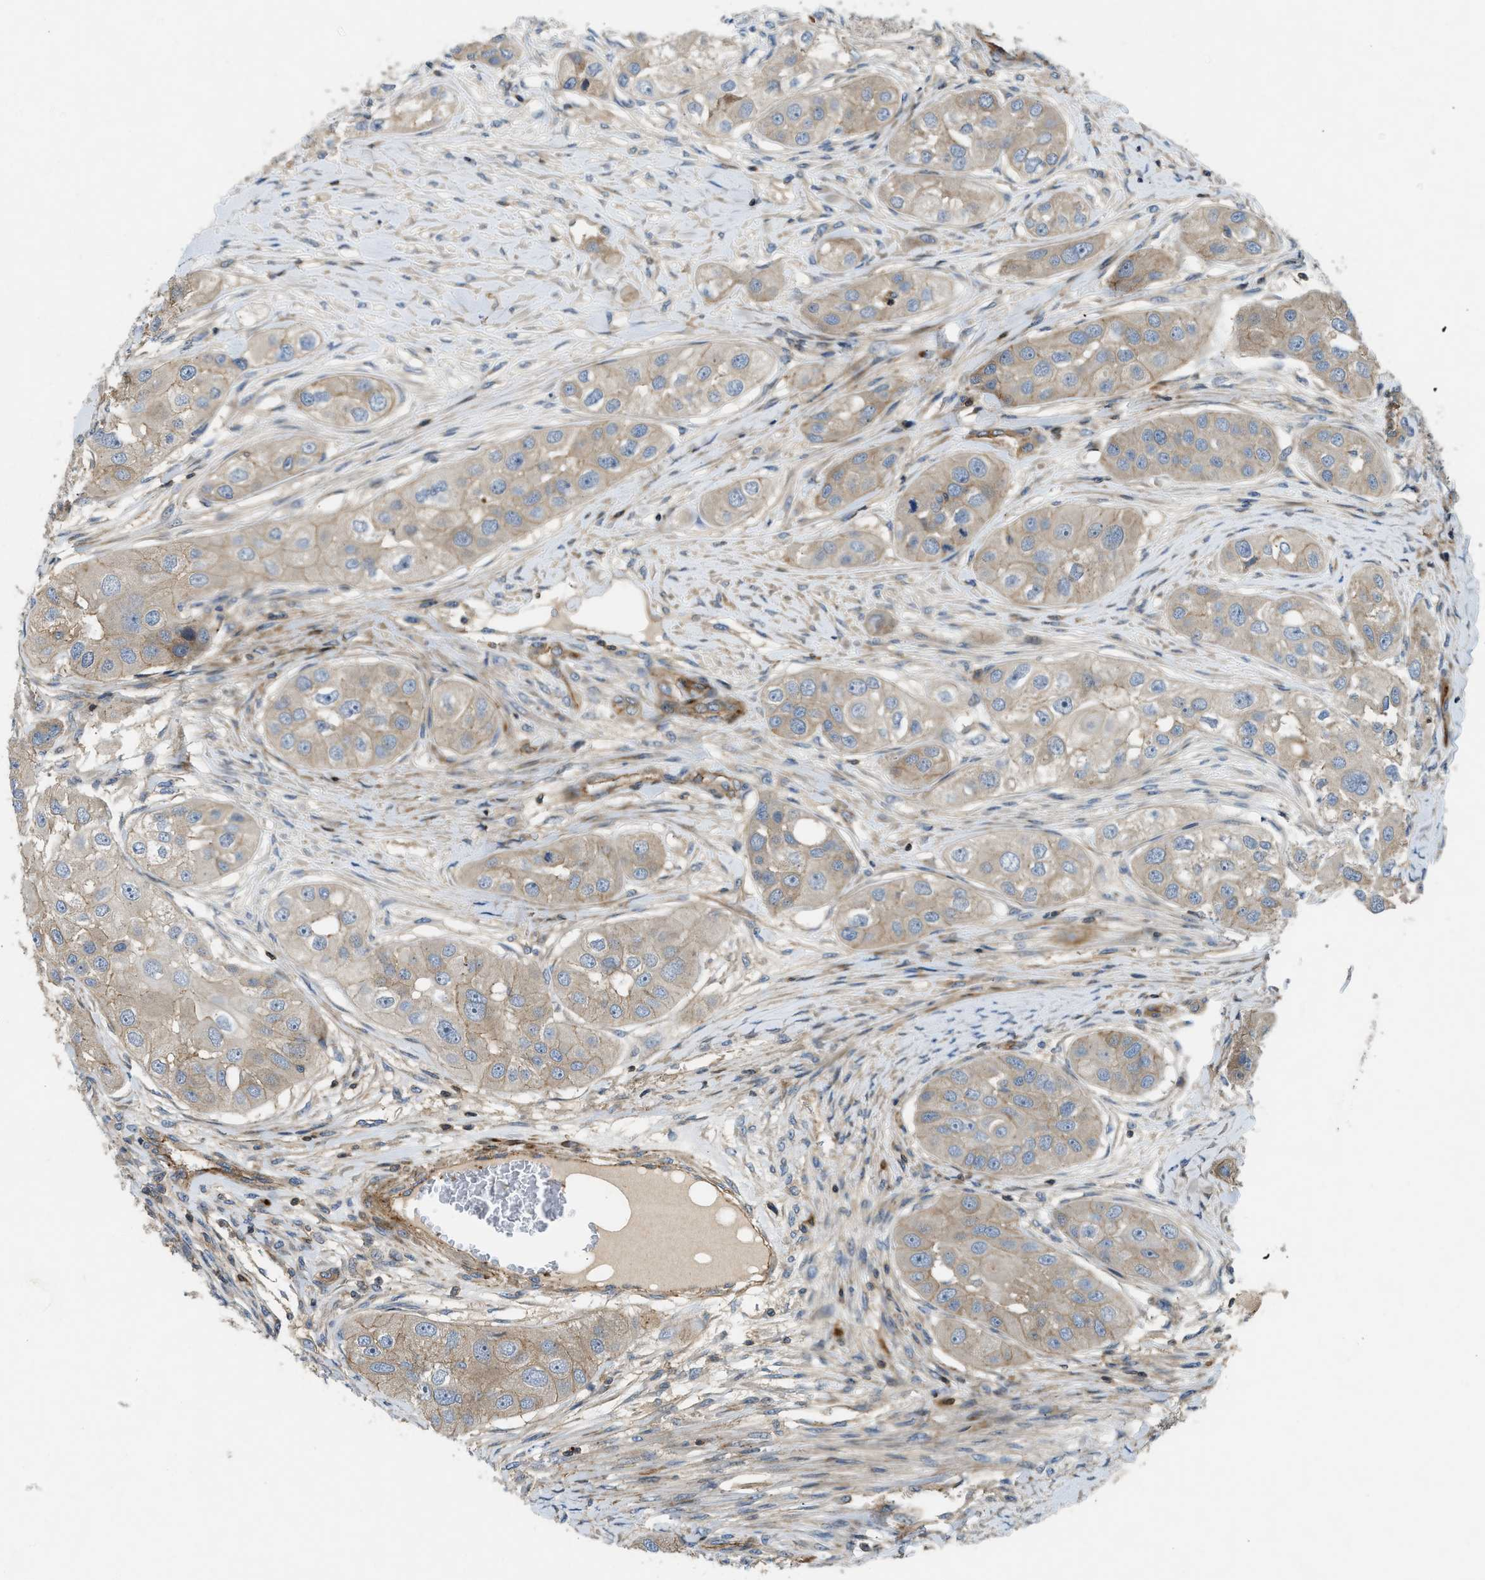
{"staining": {"intensity": "moderate", "quantity": ">75%", "location": "cytoplasmic/membranous"}, "tissue": "head and neck cancer", "cell_type": "Tumor cells", "image_type": "cancer", "snomed": [{"axis": "morphology", "description": "Normal tissue, NOS"}, {"axis": "morphology", "description": "Squamous cell carcinoma, NOS"}, {"axis": "topography", "description": "Skeletal muscle"}, {"axis": "topography", "description": "Head-Neck"}], "caption": "Immunohistochemistry photomicrograph of neoplastic tissue: head and neck squamous cell carcinoma stained using immunohistochemistry displays medium levels of moderate protein expression localized specifically in the cytoplasmic/membranous of tumor cells, appearing as a cytoplasmic/membranous brown color.", "gene": "NYNRIN", "patient": {"sex": "male", "age": 51}}